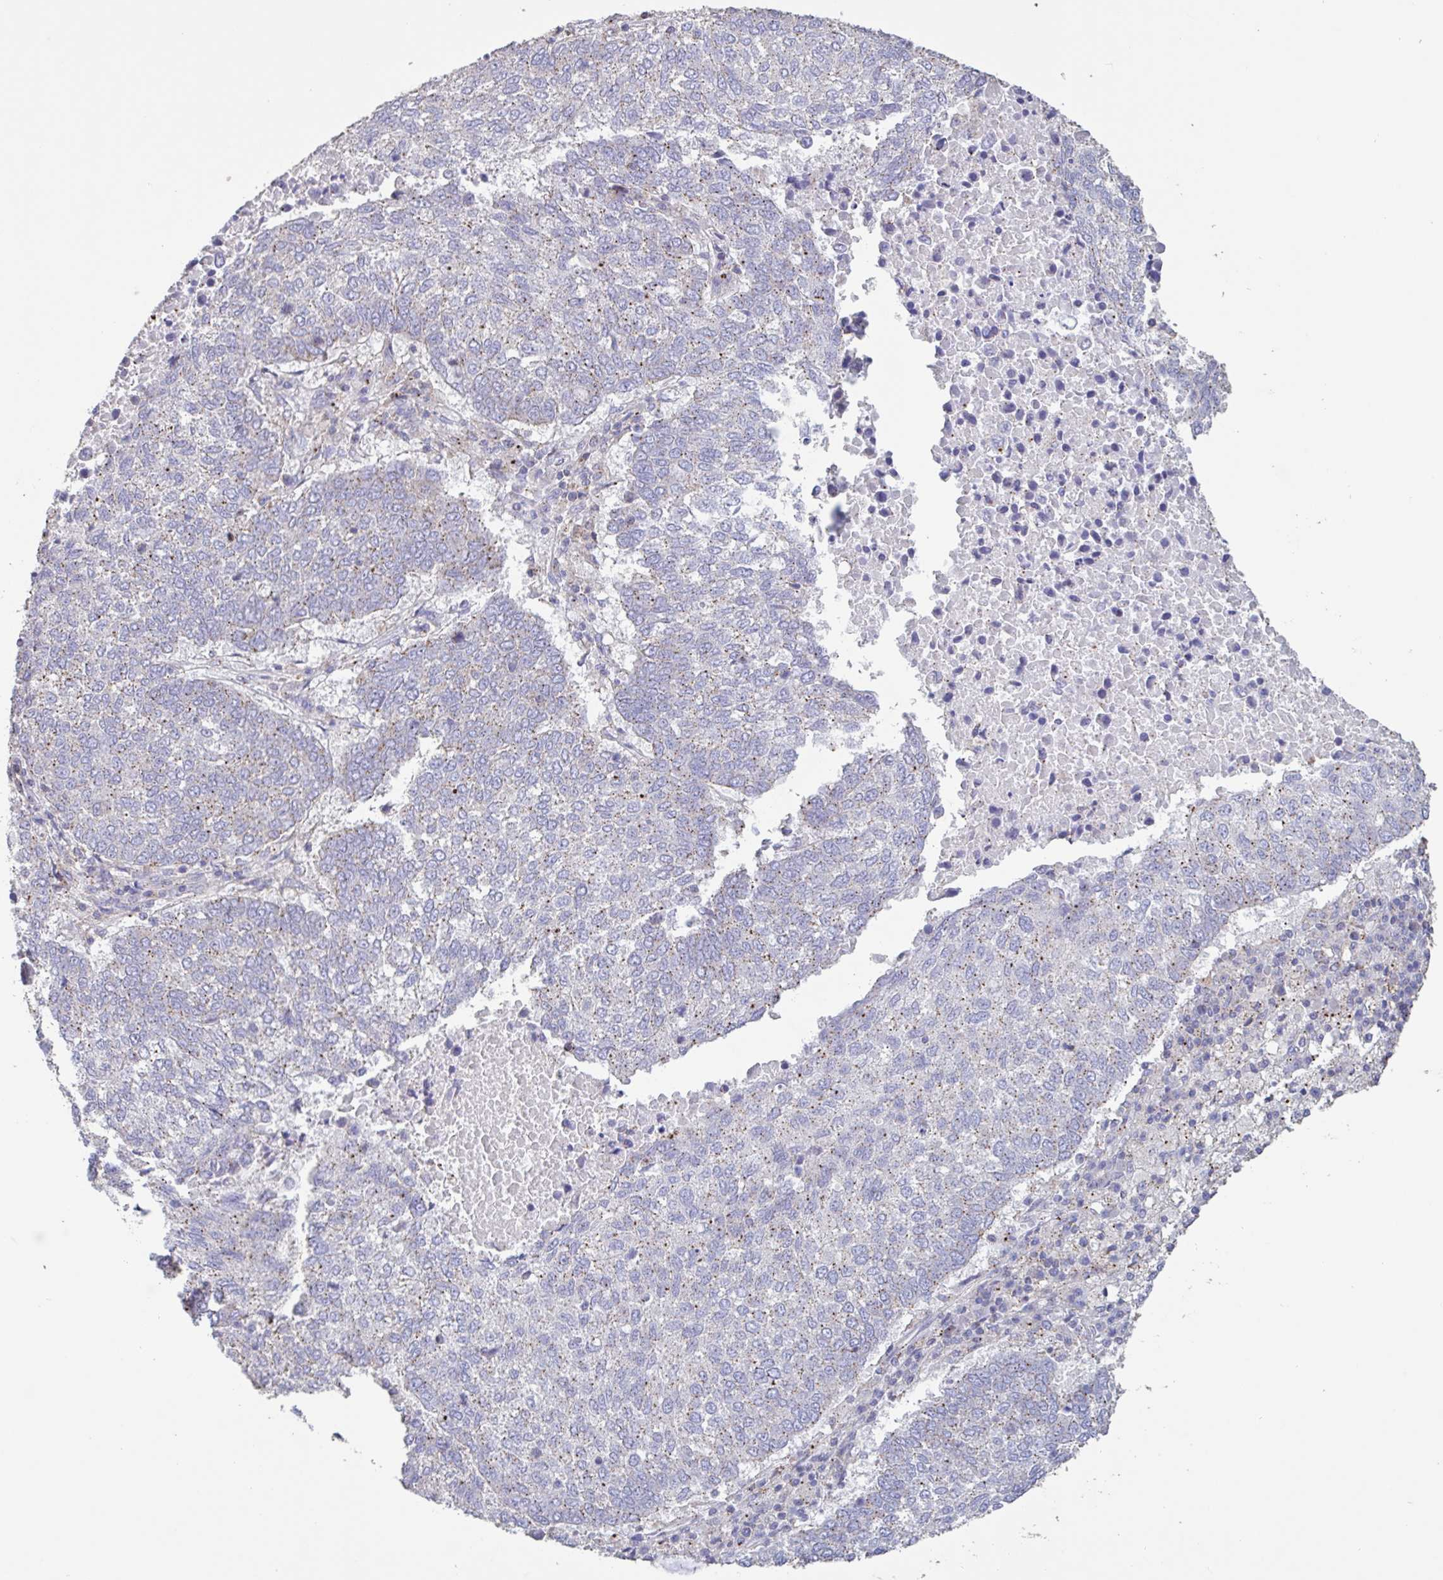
{"staining": {"intensity": "weak", "quantity": "25%-75%", "location": "cytoplasmic/membranous"}, "tissue": "lung cancer", "cell_type": "Tumor cells", "image_type": "cancer", "snomed": [{"axis": "morphology", "description": "Squamous cell carcinoma, NOS"}, {"axis": "topography", "description": "Lung"}], "caption": "A low amount of weak cytoplasmic/membranous staining is appreciated in approximately 25%-75% of tumor cells in squamous cell carcinoma (lung) tissue. The staining is performed using DAB (3,3'-diaminobenzidine) brown chromogen to label protein expression. The nuclei are counter-stained blue using hematoxylin.", "gene": "CHMP5", "patient": {"sex": "male", "age": 73}}